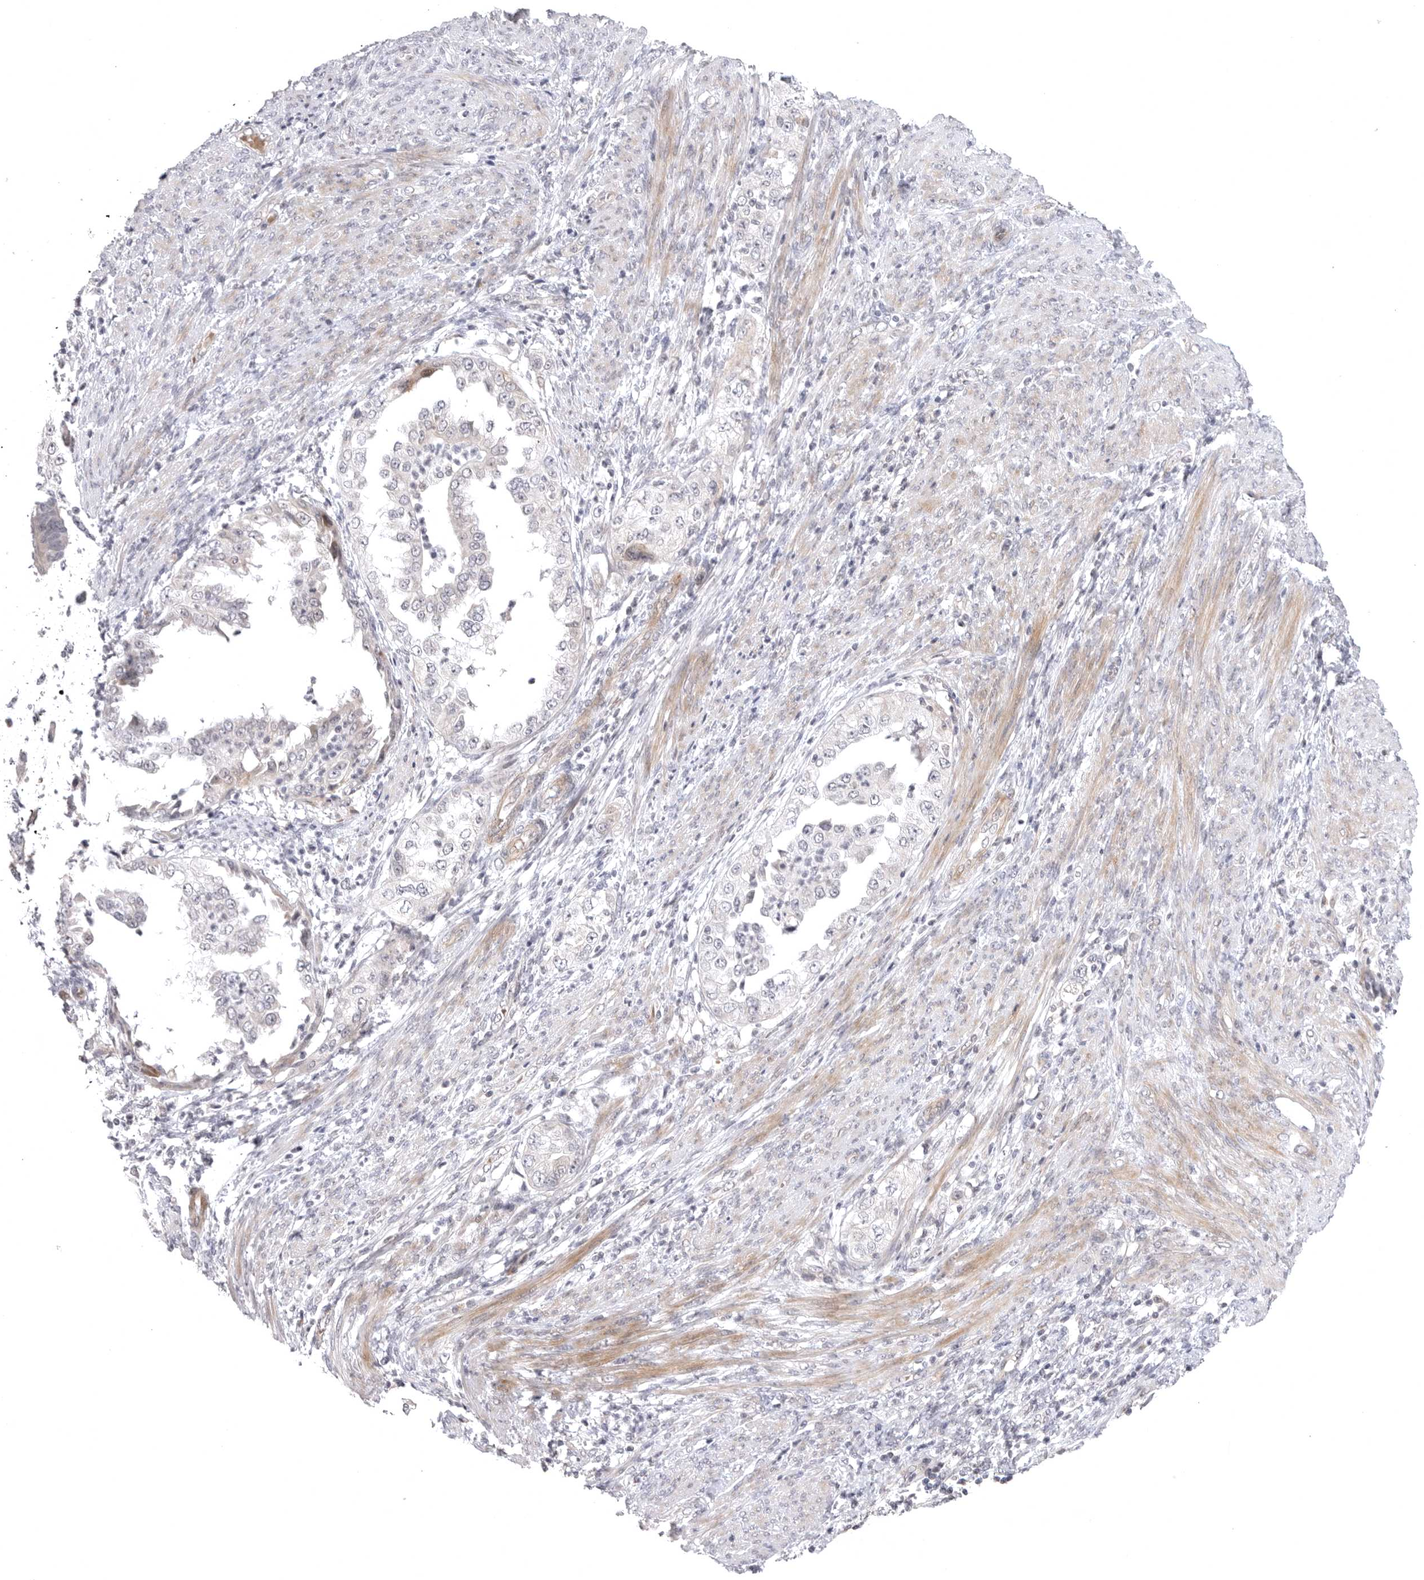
{"staining": {"intensity": "negative", "quantity": "none", "location": "none"}, "tissue": "endometrial cancer", "cell_type": "Tumor cells", "image_type": "cancer", "snomed": [{"axis": "morphology", "description": "Adenocarcinoma, NOS"}, {"axis": "topography", "description": "Endometrium"}], "caption": "Immunohistochemistry histopathology image of neoplastic tissue: human adenocarcinoma (endometrial) stained with DAB exhibits no significant protein staining in tumor cells. (Stains: DAB immunohistochemistry with hematoxylin counter stain, Microscopy: brightfield microscopy at high magnification).", "gene": "CD300LD", "patient": {"sex": "female", "age": 85}}